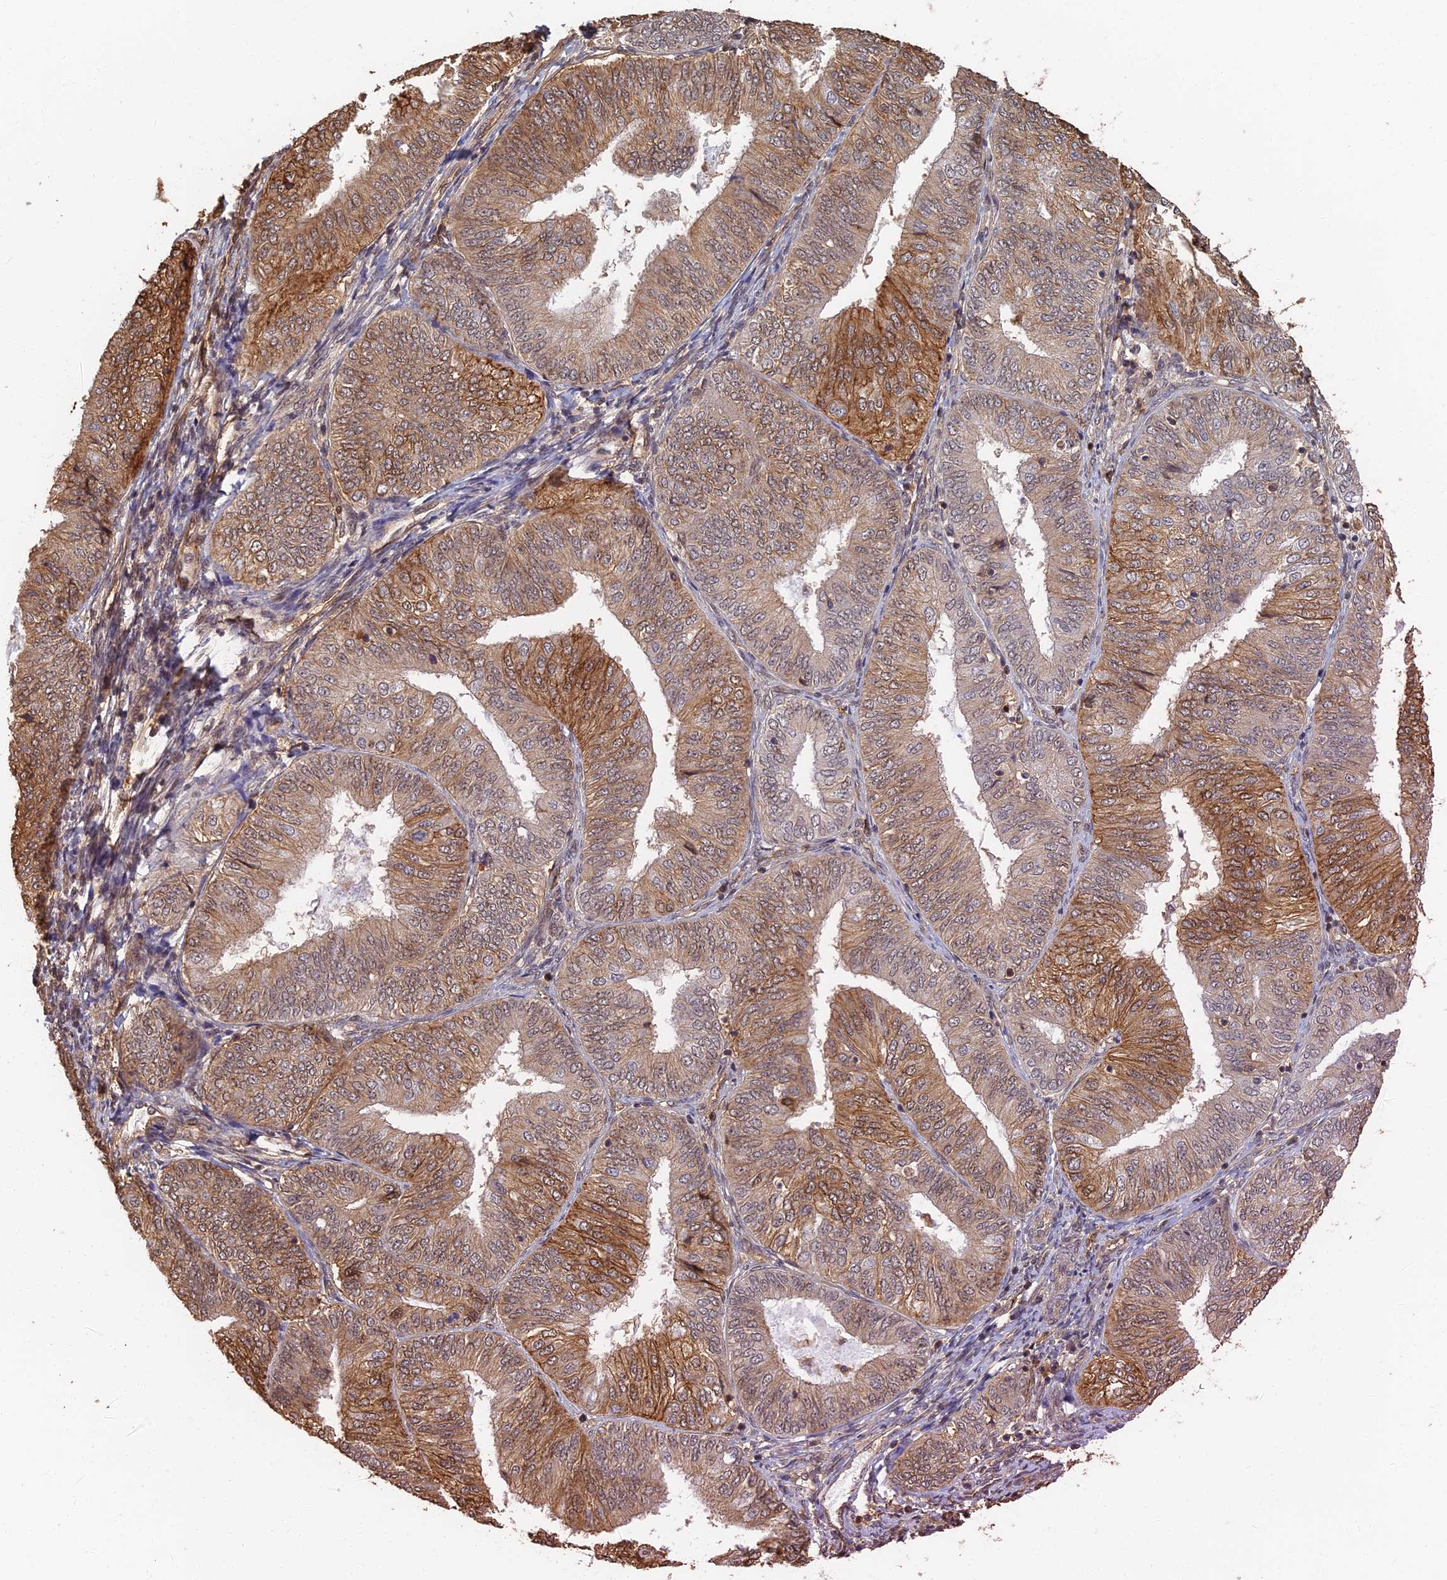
{"staining": {"intensity": "moderate", "quantity": ">75%", "location": "cytoplasmic/membranous,nuclear"}, "tissue": "endometrial cancer", "cell_type": "Tumor cells", "image_type": "cancer", "snomed": [{"axis": "morphology", "description": "Adenocarcinoma, NOS"}, {"axis": "topography", "description": "Endometrium"}], "caption": "Immunohistochemistry (IHC) (DAB (3,3'-diaminobenzidine)) staining of endometrial adenocarcinoma reveals moderate cytoplasmic/membranous and nuclear protein staining in about >75% of tumor cells. (DAB IHC, brown staining for protein, blue staining for nuclei).", "gene": "LRRN3", "patient": {"sex": "female", "age": 58}}